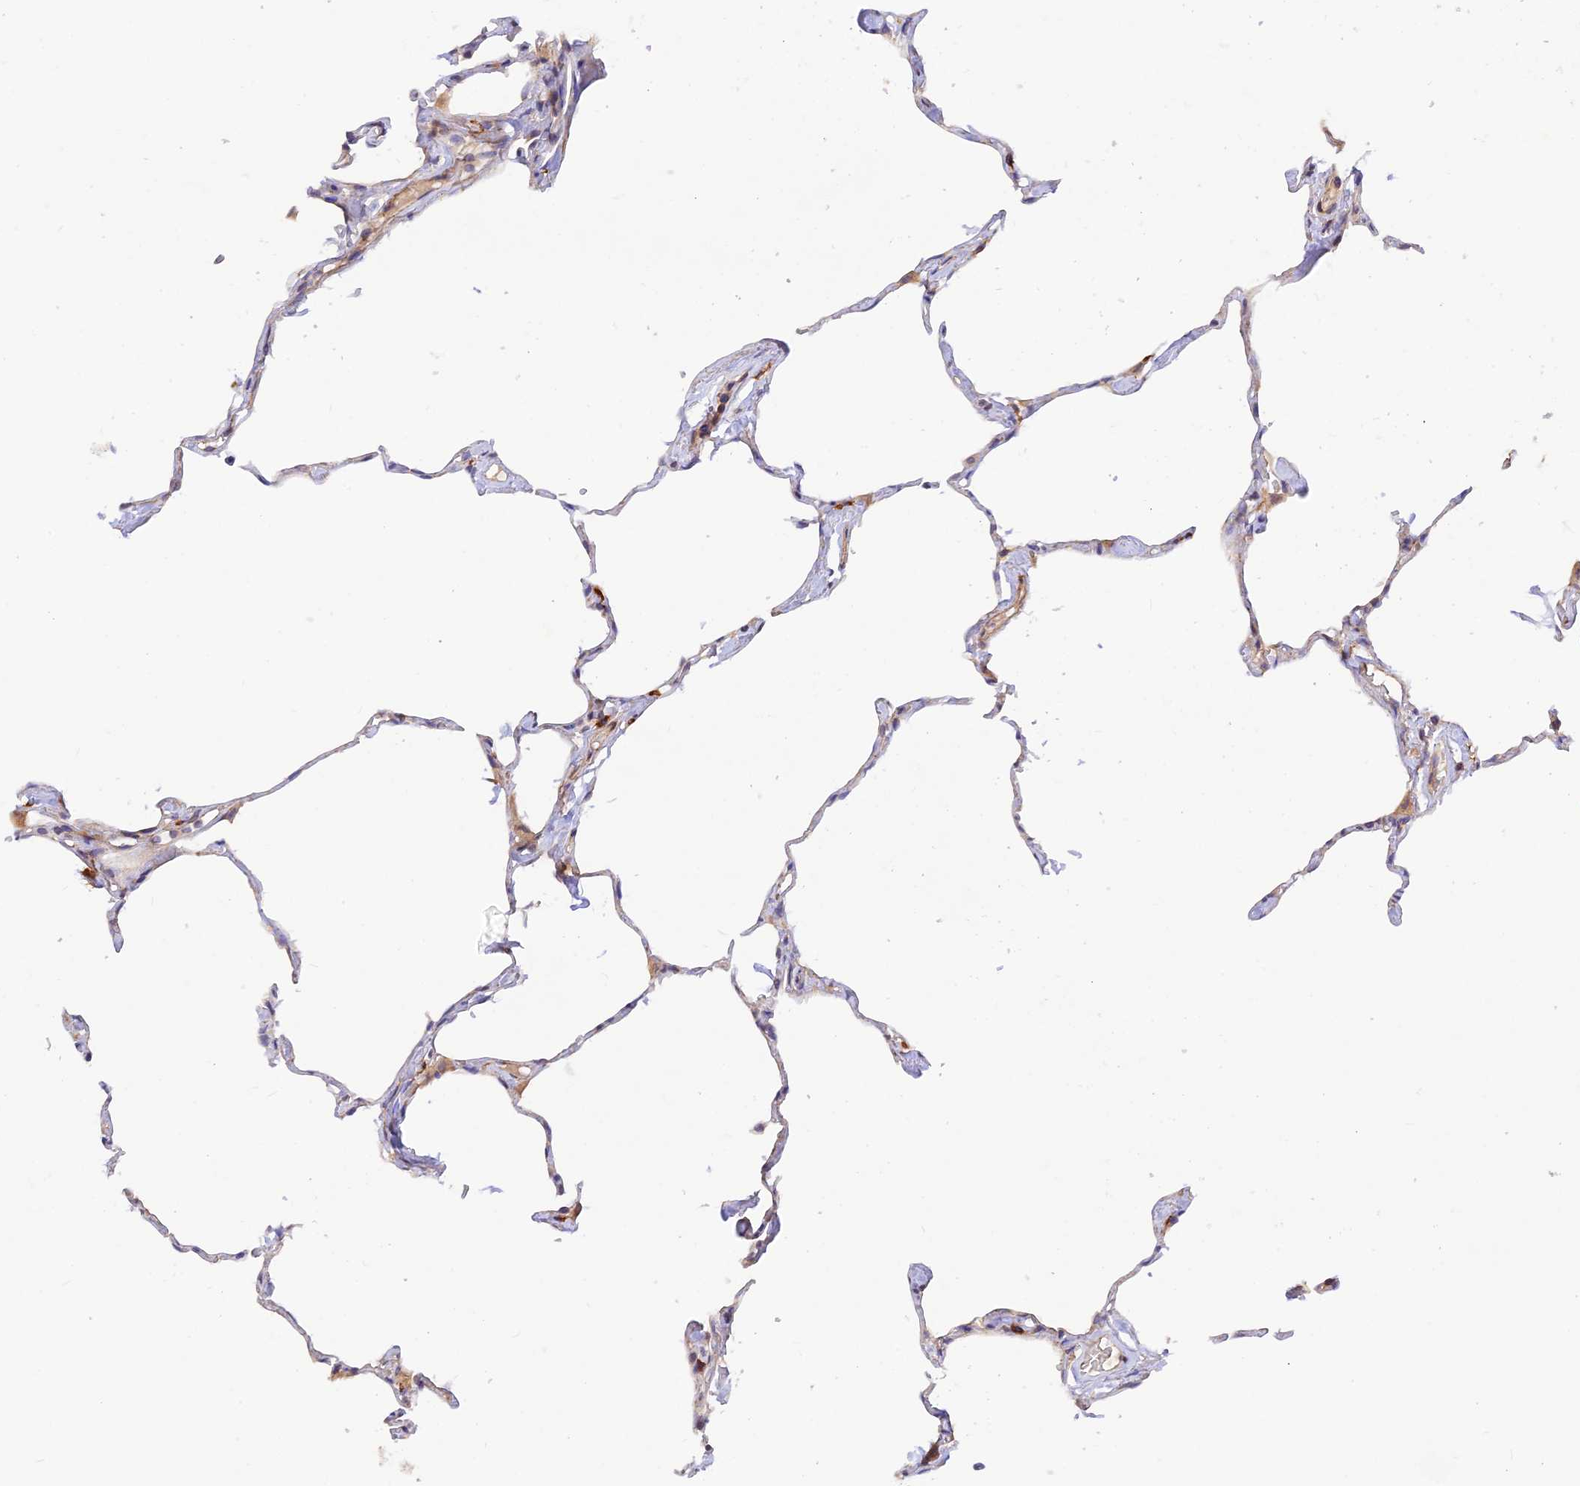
{"staining": {"intensity": "moderate", "quantity": "<25%", "location": "cytoplasmic/membranous"}, "tissue": "lung", "cell_type": "Alveolar cells", "image_type": "normal", "snomed": [{"axis": "morphology", "description": "Normal tissue, NOS"}, {"axis": "topography", "description": "Lung"}], "caption": "This image displays unremarkable lung stained with immunohistochemistry to label a protein in brown. The cytoplasmic/membranous of alveolar cells show moderate positivity for the protein. Nuclei are counter-stained blue.", "gene": "WDFY4", "patient": {"sex": "male", "age": 65}}